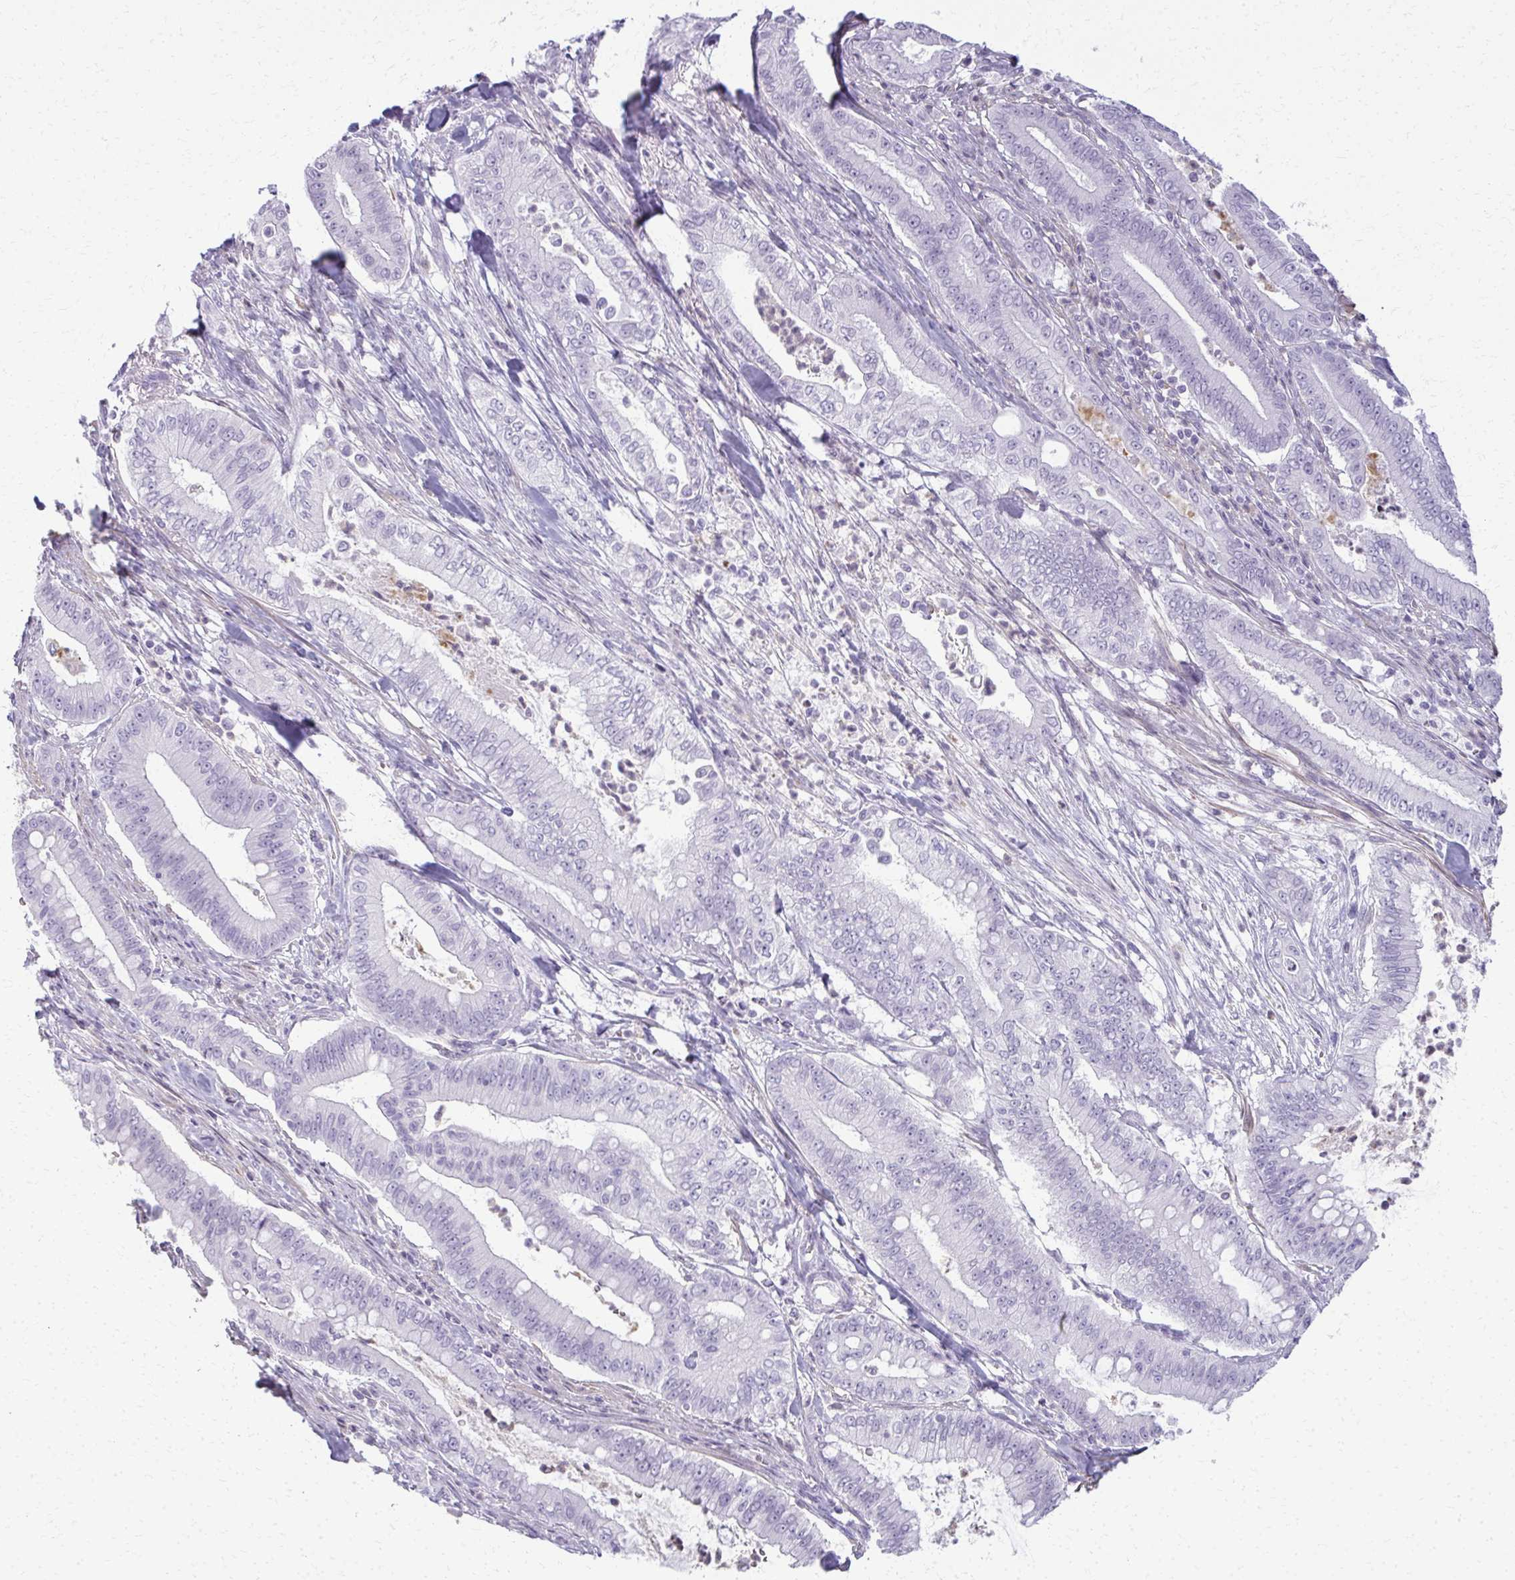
{"staining": {"intensity": "negative", "quantity": "none", "location": "none"}, "tissue": "pancreatic cancer", "cell_type": "Tumor cells", "image_type": "cancer", "snomed": [{"axis": "morphology", "description": "Adenocarcinoma, NOS"}, {"axis": "topography", "description": "Pancreas"}], "caption": "Histopathology image shows no protein staining in tumor cells of pancreatic adenocarcinoma tissue.", "gene": "CA3", "patient": {"sex": "male", "age": 71}}